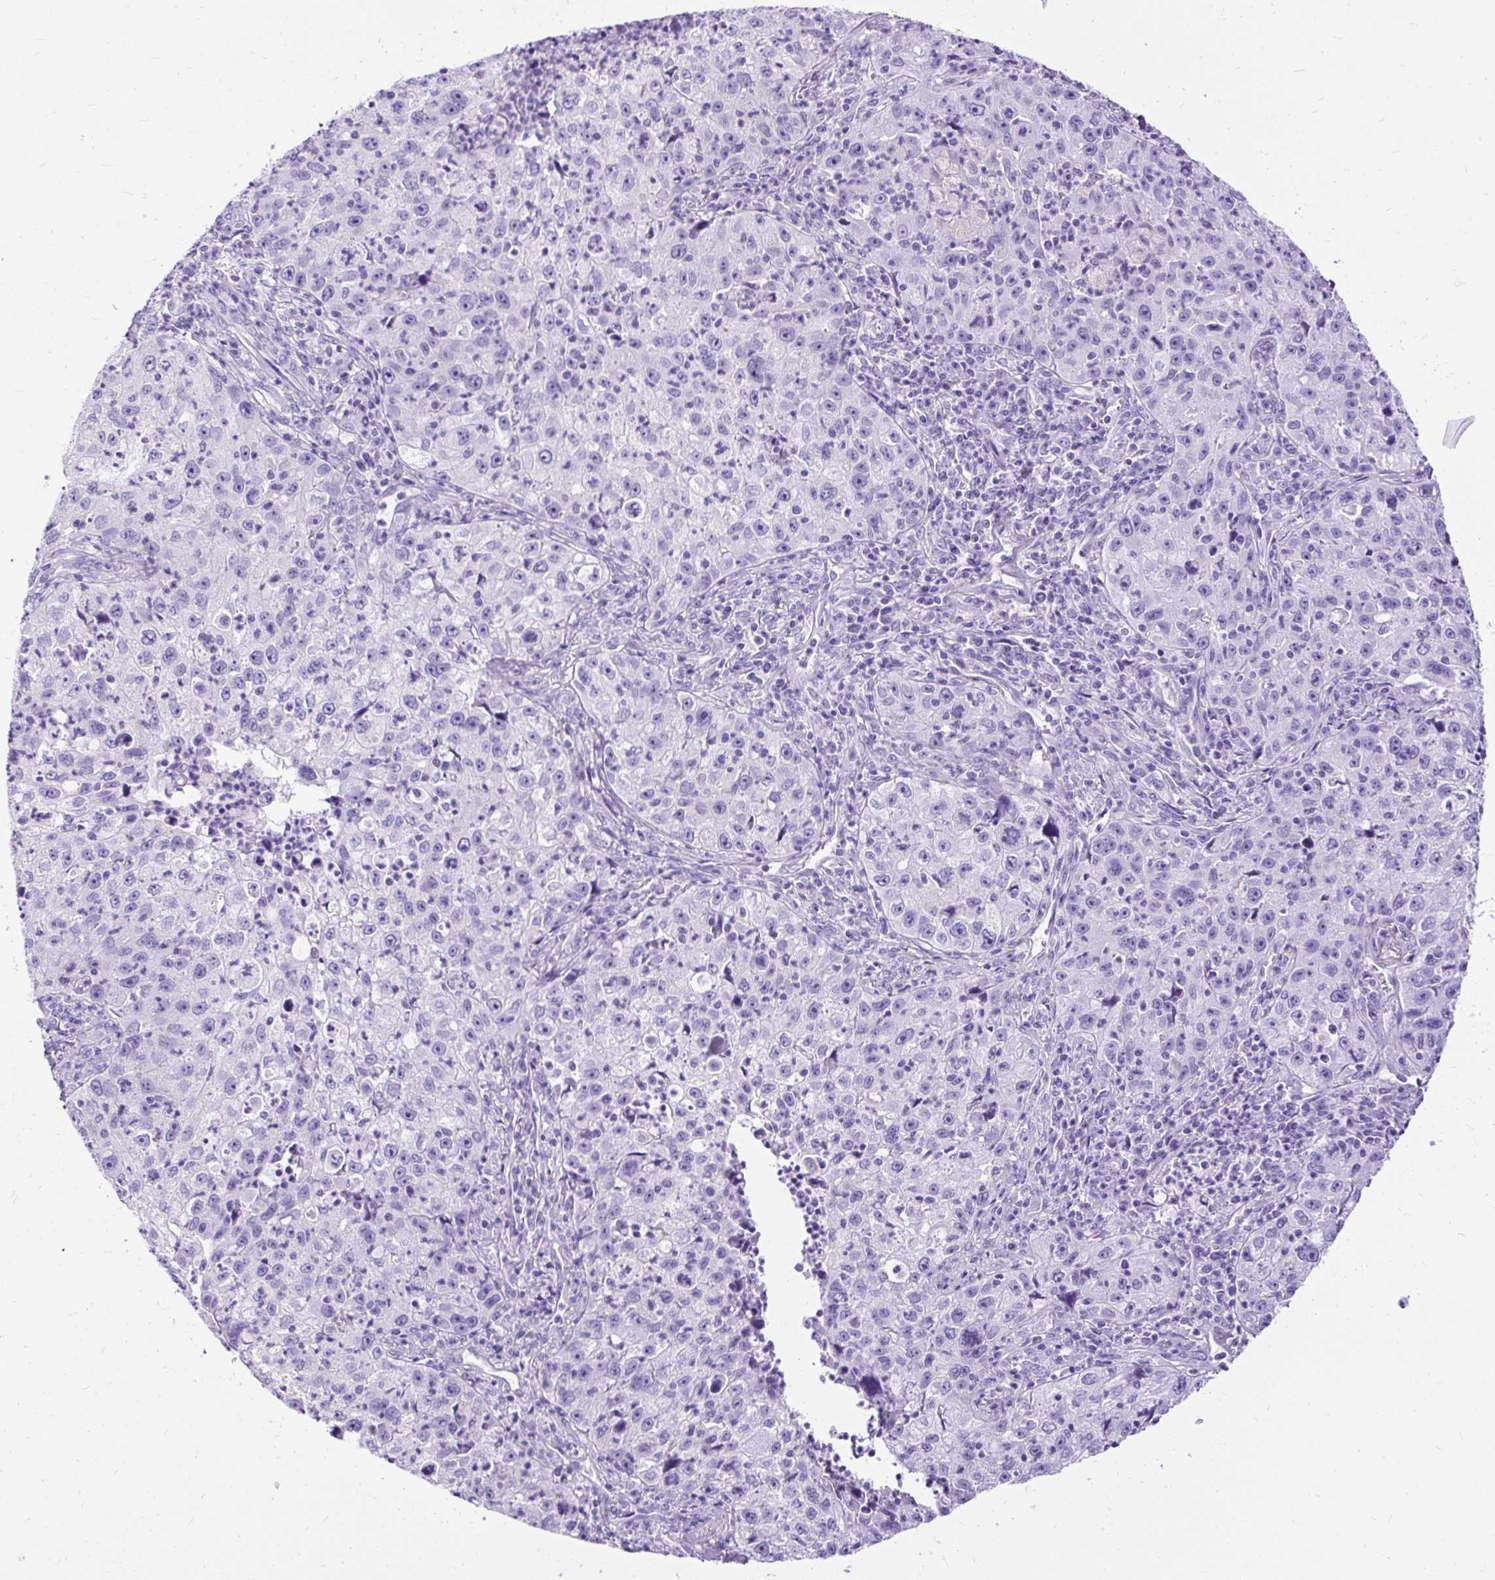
{"staining": {"intensity": "negative", "quantity": "none", "location": "none"}, "tissue": "lung cancer", "cell_type": "Tumor cells", "image_type": "cancer", "snomed": [{"axis": "morphology", "description": "Squamous cell carcinoma, NOS"}, {"axis": "topography", "description": "Lung"}], "caption": "Tumor cells show no significant staining in lung cancer (squamous cell carcinoma).", "gene": "HEY1", "patient": {"sex": "male", "age": 71}}